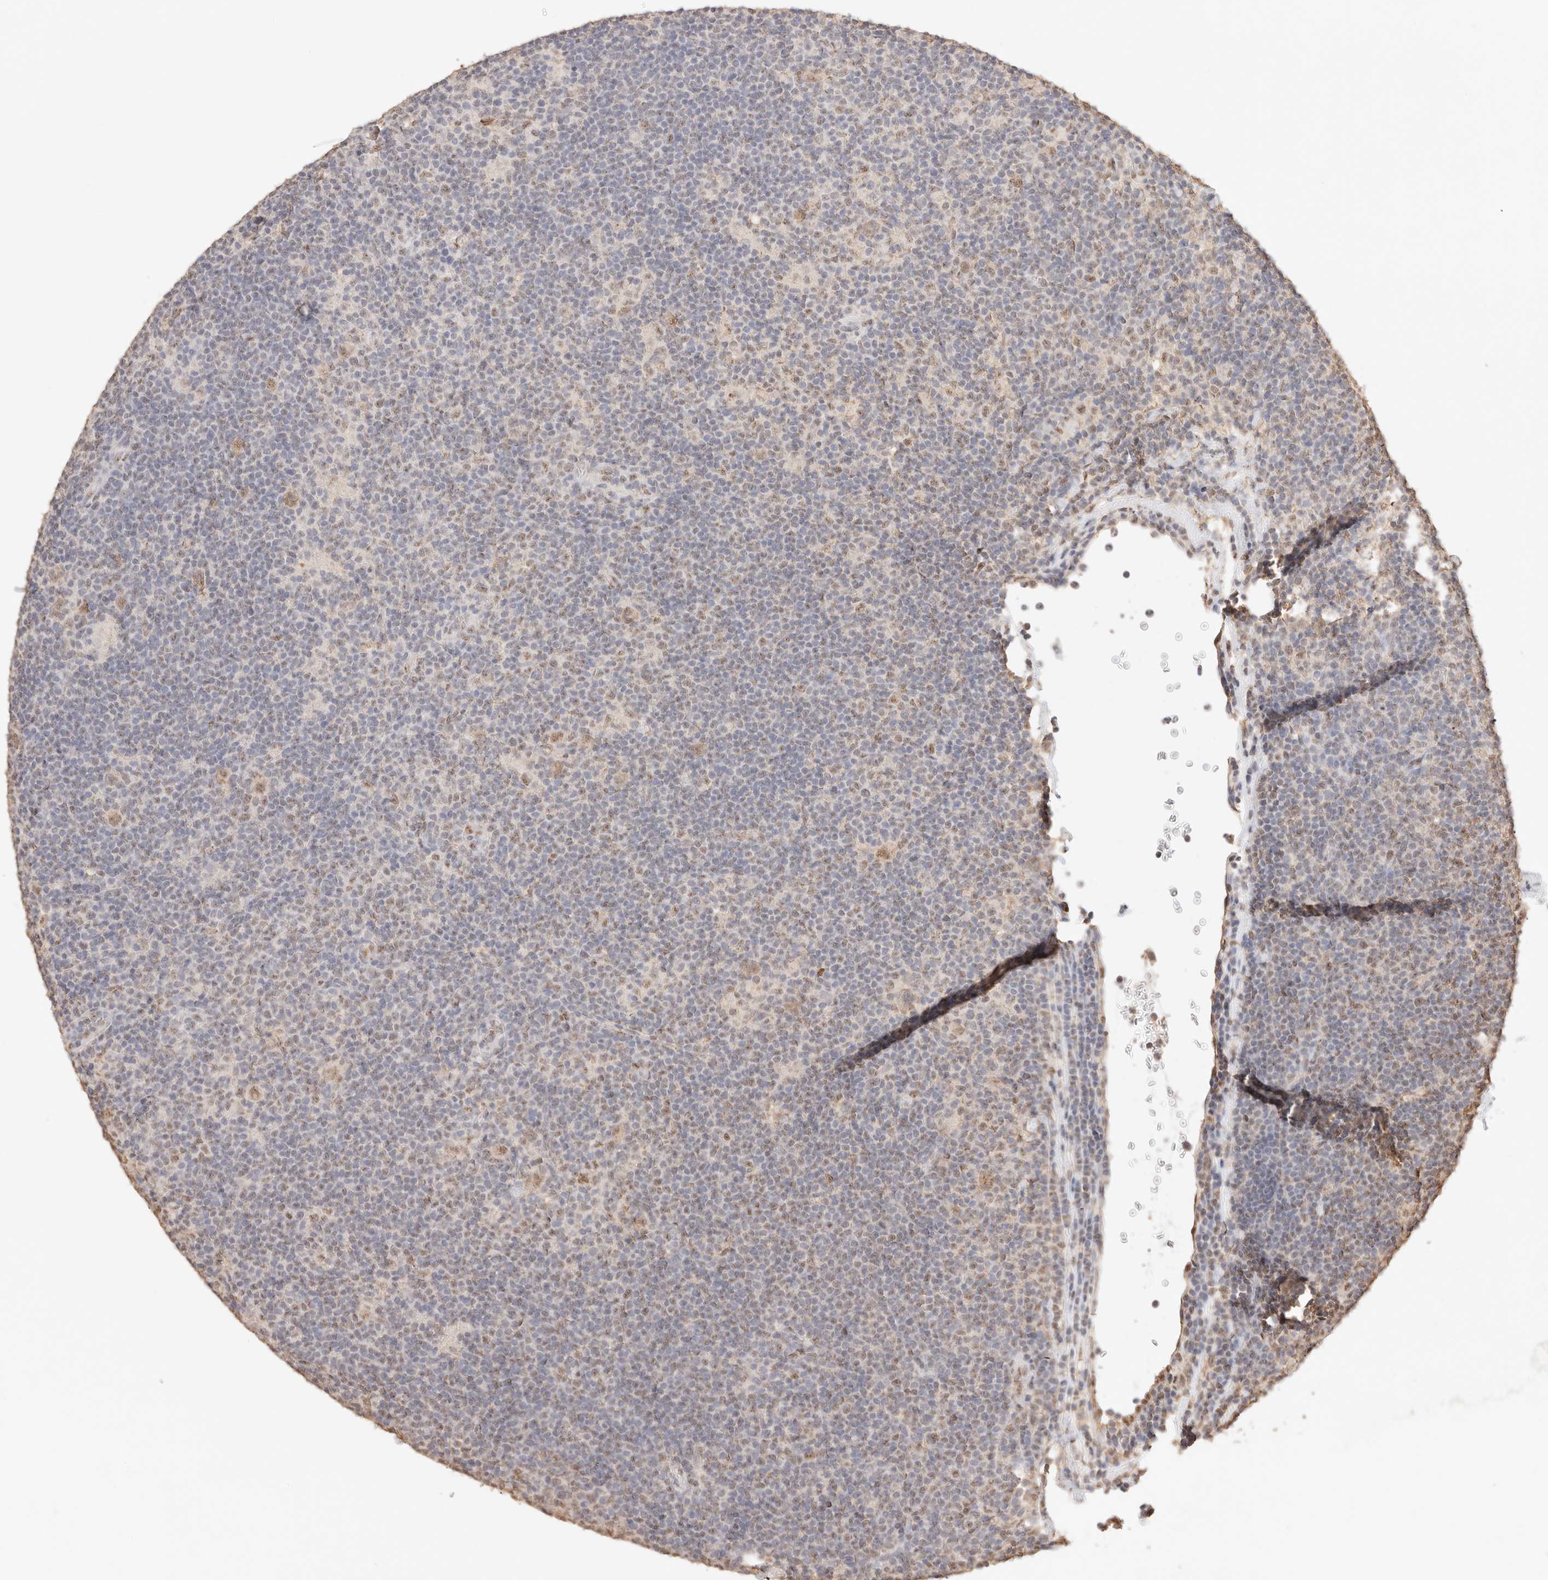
{"staining": {"intensity": "moderate", "quantity": ">75%", "location": "cytoplasmic/membranous,nuclear"}, "tissue": "lymphoma", "cell_type": "Tumor cells", "image_type": "cancer", "snomed": [{"axis": "morphology", "description": "Hodgkin's disease, NOS"}, {"axis": "topography", "description": "Lymph node"}], "caption": "The micrograph demonstrates immunohistochemical staining of Hodgkin's disease. There is moderate cytoplasmic/membranous and nuclear staining is appreciated in approximately >75% of tumor cells.", "gene": "IL1R2", "patient": {"sex": "female", "age": 57}}